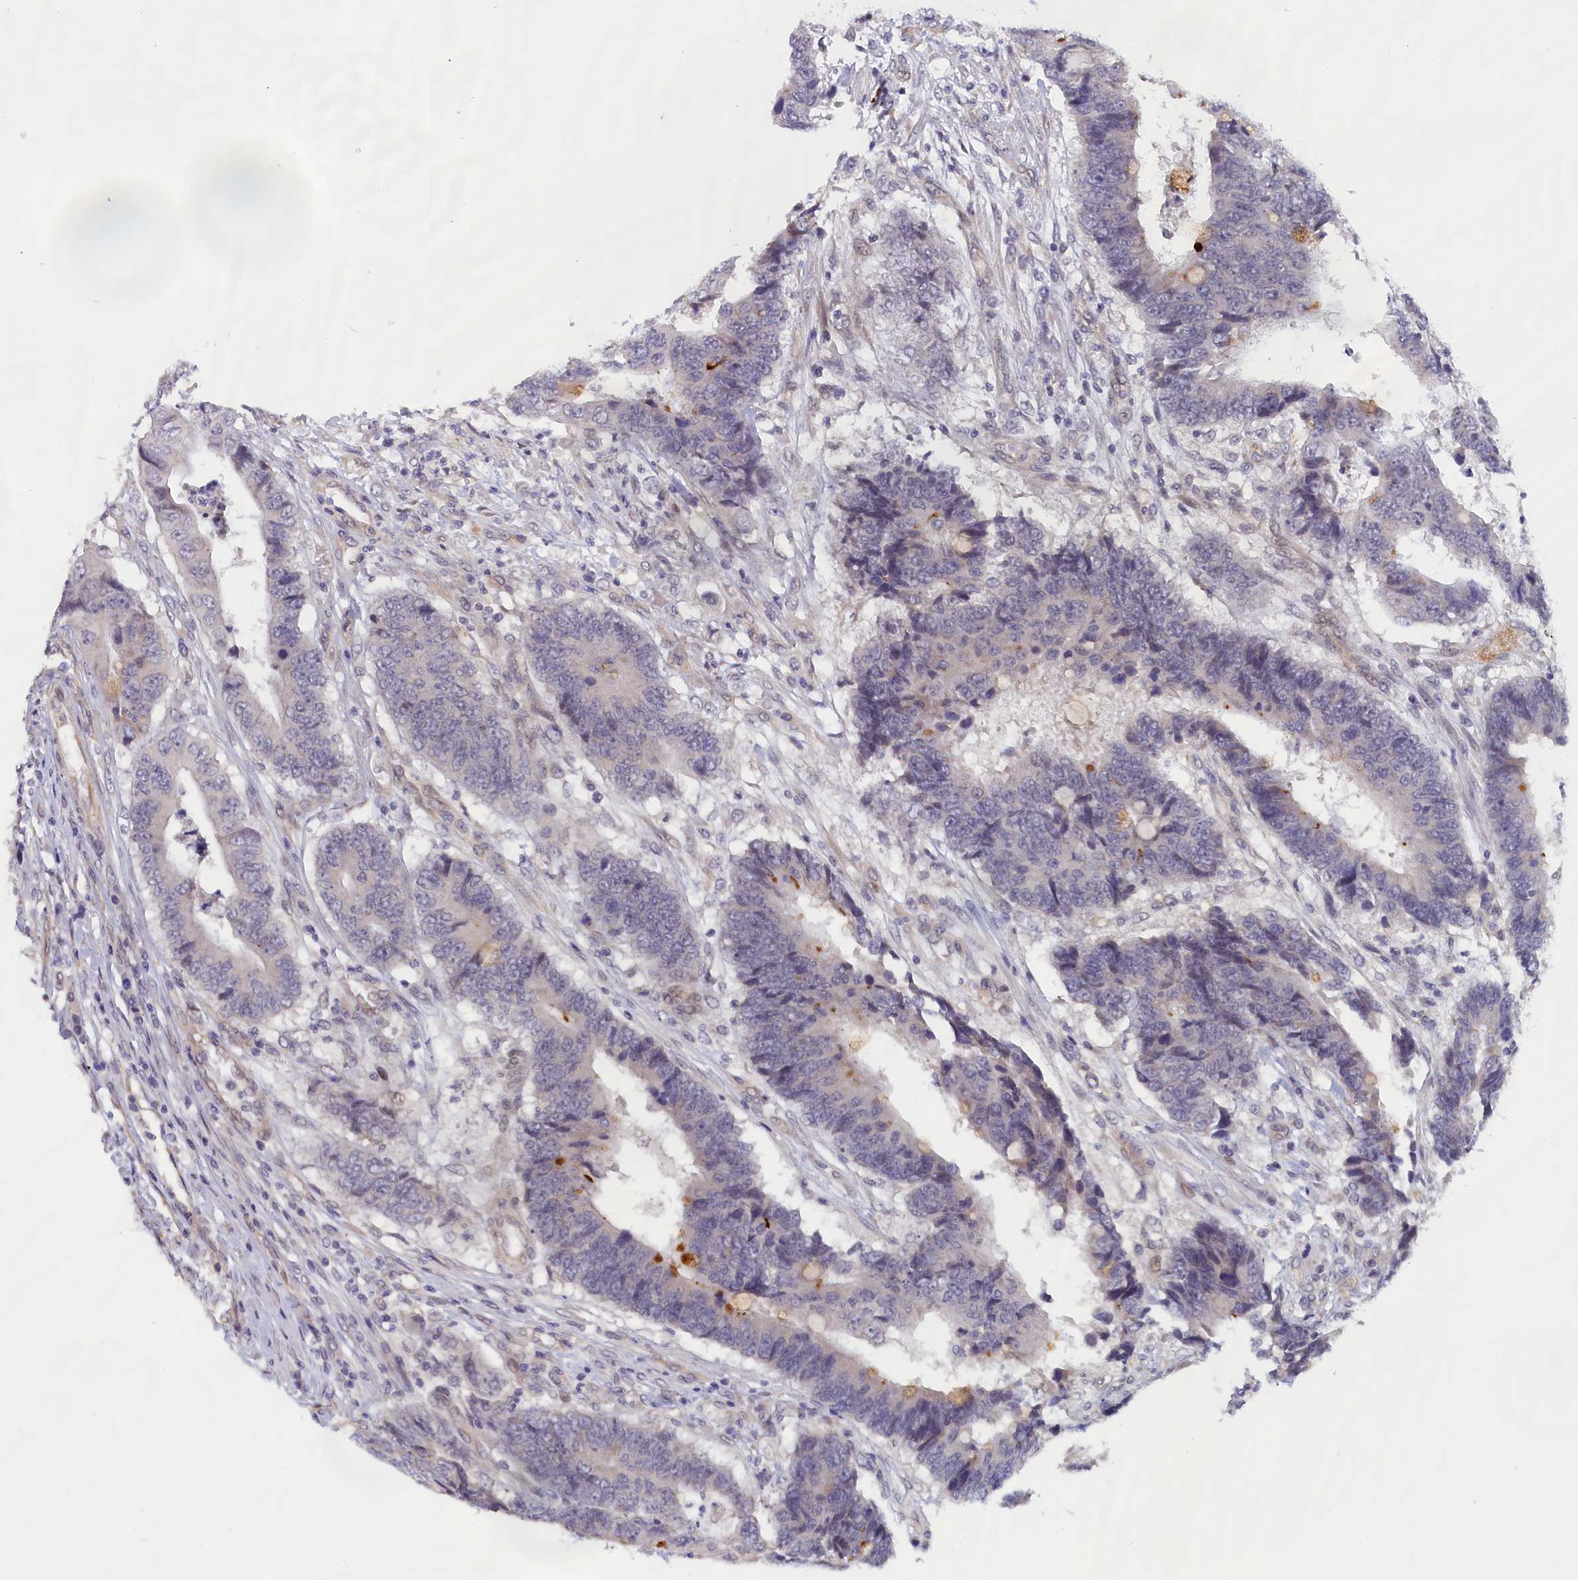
{"staining": {"intensity": "negative", "quantity": "none", "location": "none"}, "tissue": "colorectal cancer", "cell_type": "Tumor cells", "image_type": "cancer", "snomed": [{"axis": "morphology", "description": "Adenocarcinoma, NOS"}, {"axis": "topography", "description": "Rectum"}], "caption": "The image reveals no significant staining in tumor cells of colorectal cancer (adenocarcinoma).", "gene": "IGFALS", "patient": {"sex": "male", "age": 84}}